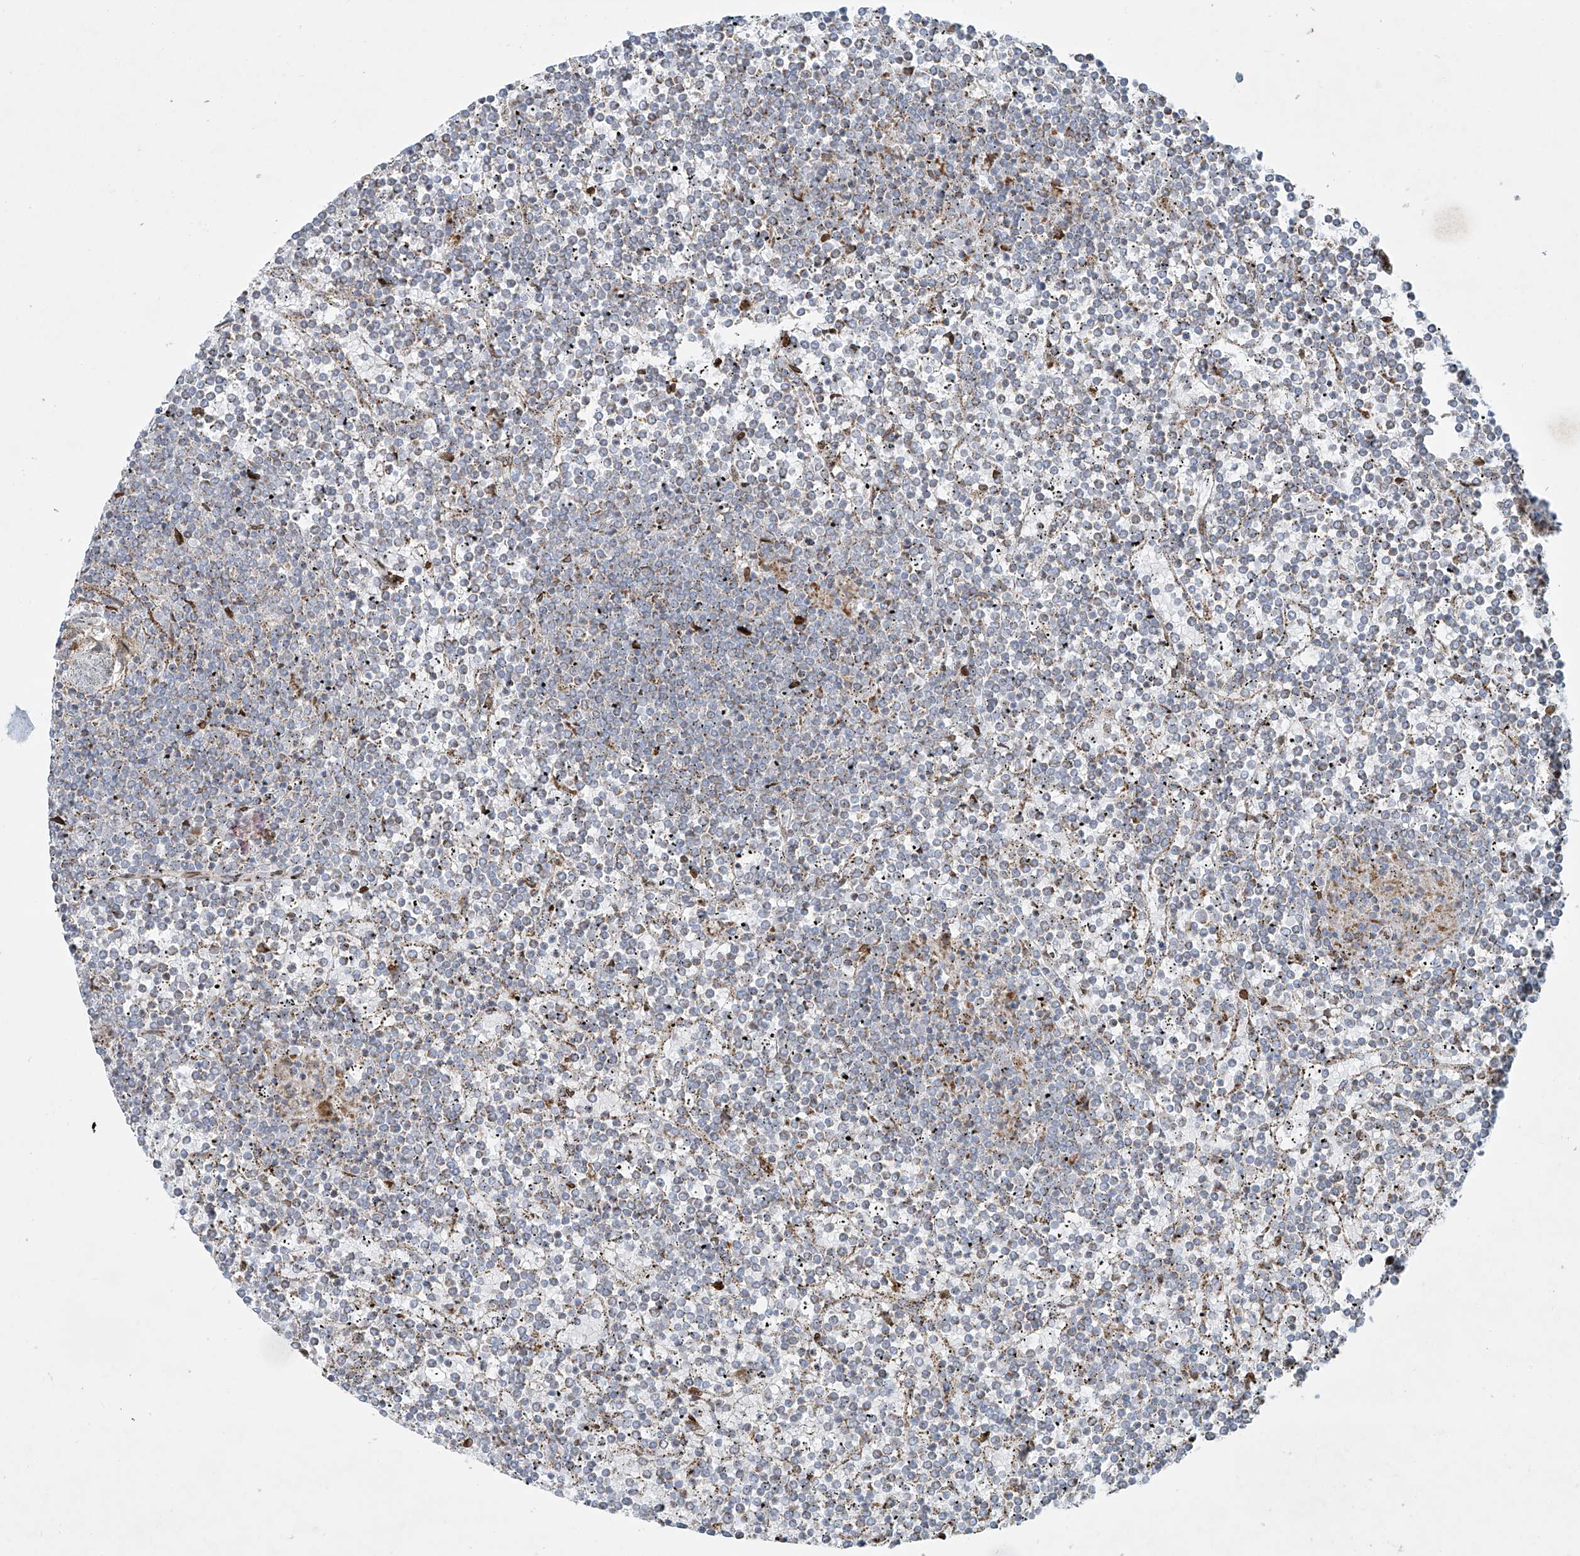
{"staining": {"intensity": "weak", "quantity": "<25%", "location": "cytoplasmic/membranous"}, "tissue": "lymphoma", "cell_type": "Tumor cells", "image_type": "cancer", "snomed": [{"axis": "morphology", "description": "Malignant lymphoma, non-Hodgkin's type, Low grade"}, {"axis": "topography", "description": "Spleen"}], "caption": "A histopathology image of lymphoma stained for a protein shows no brown staining in tumor cells.", "gene": "SMDT1", "patient": {"sex": "female", "age": 19}}